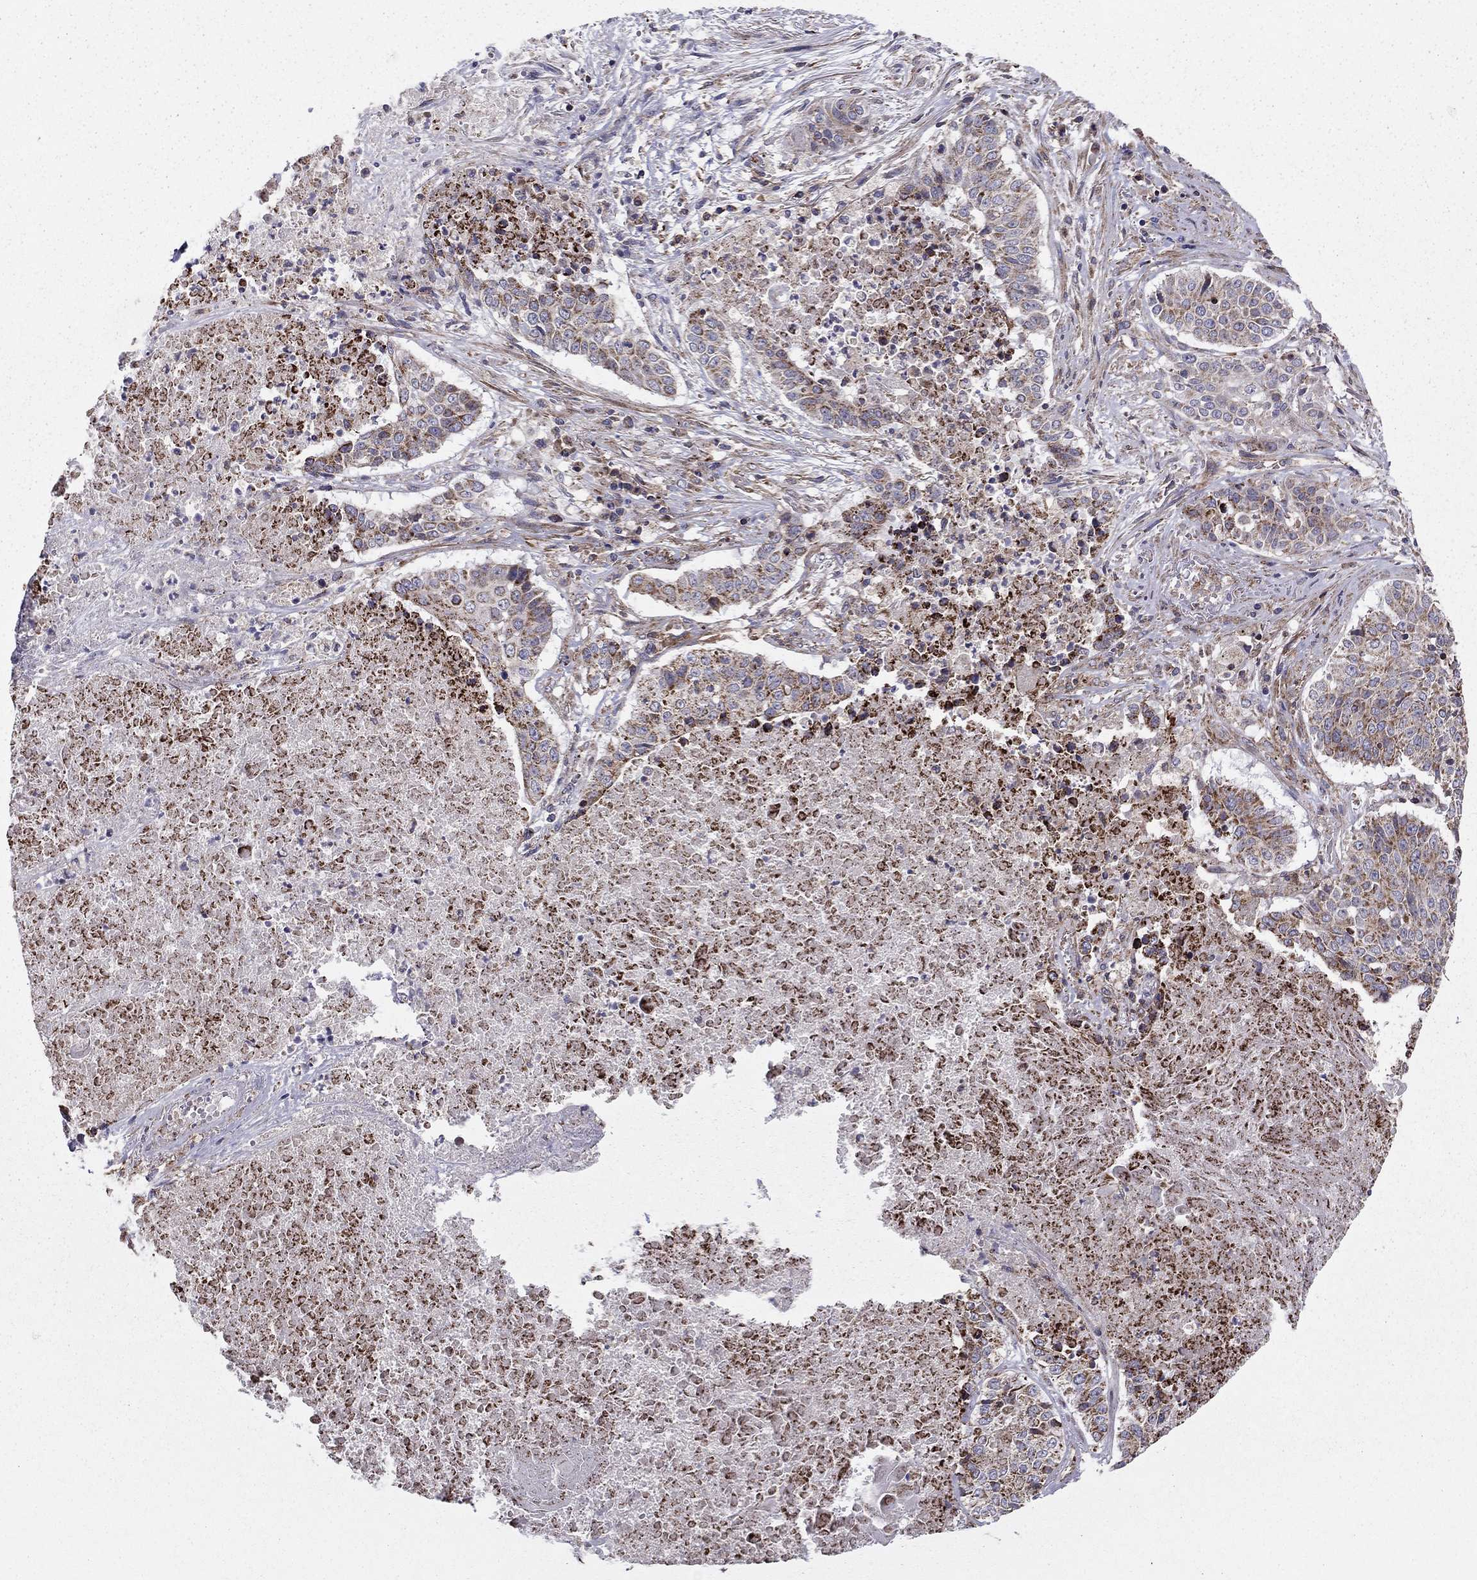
{"staining": {"intensity": "moderate", "quantity": "25%-75%", "location": "cytoplasmic/membranous"}, "tissue": "lung cancer", "cell_type": "Tumor cells", "image_type": "cancer", "snomed": [{"axis": "morphology", "description": "Squamous cell carcinoma, NOS"}, {"axis": "topography", "description": "Lung"}], "caption": "Moderate cytoplasmic/membranous positivity is present in about 25%-75% of tumor cells in lung cancer (squamous cell carcinoma). Using DAB (brown) and hematoxylin (blue) stains, captured at high magnification using brightfield microscopy.", "gene": "ALG6", "patient": {"sex": "male", "age": 64}}